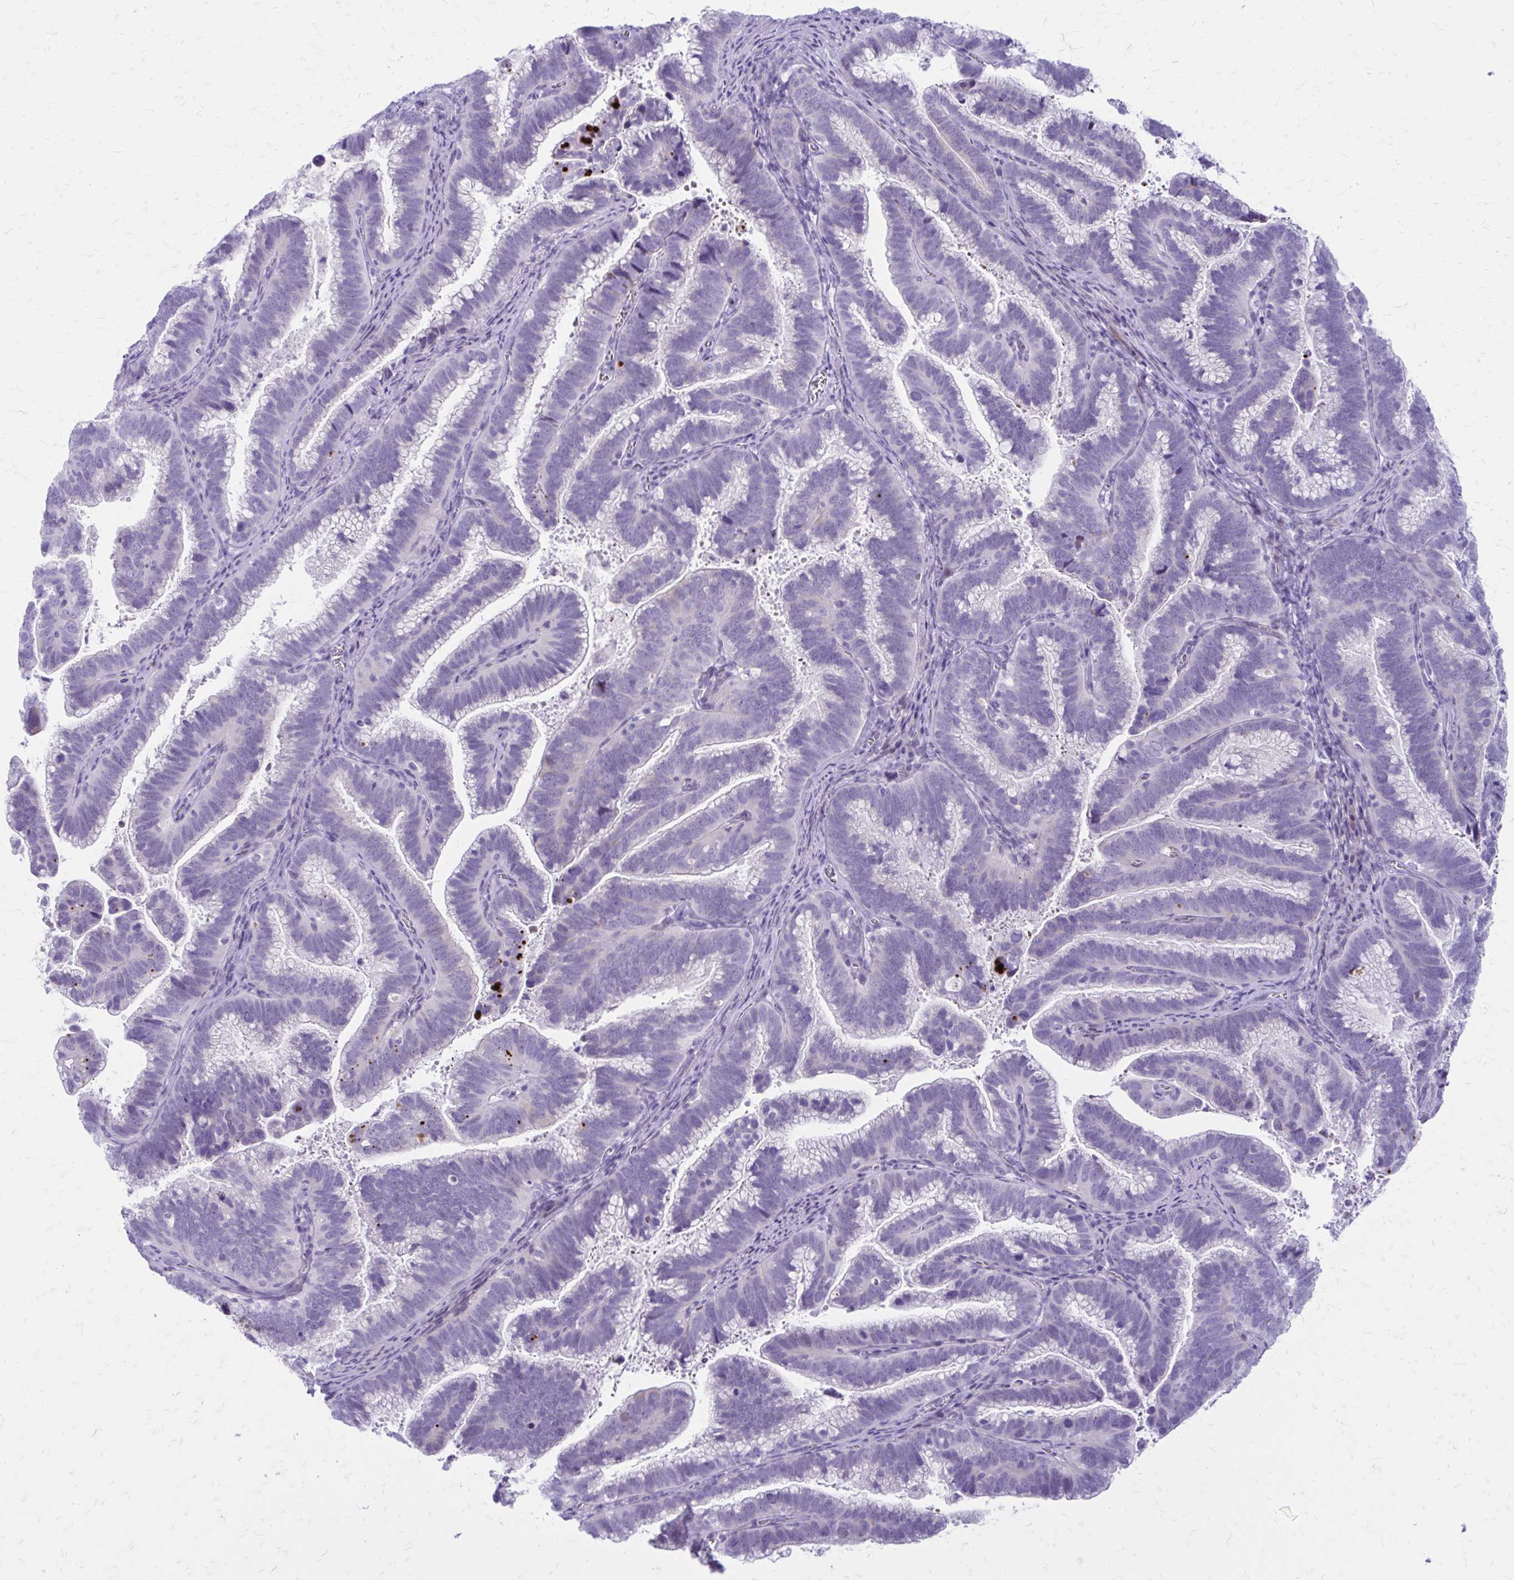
{"staining": {"intensity": "negative", "quantity": "none", "location": "none"}, "tissue": "cervical cancer", "cell_type": "Tumor cells", "image_type": "cancer", "snomed": [{"axis": "morphology", "description": "Adenocarcinoma, NOS"}, {"axis": "topography", "description": "Cervix"}], "caption": "An image of cervical adenocarcinoma stained for a protein demonstrates no brown staining in tumor cells.", "gene": "LCN15", "patient": {"sex": "female", "age": 61}}